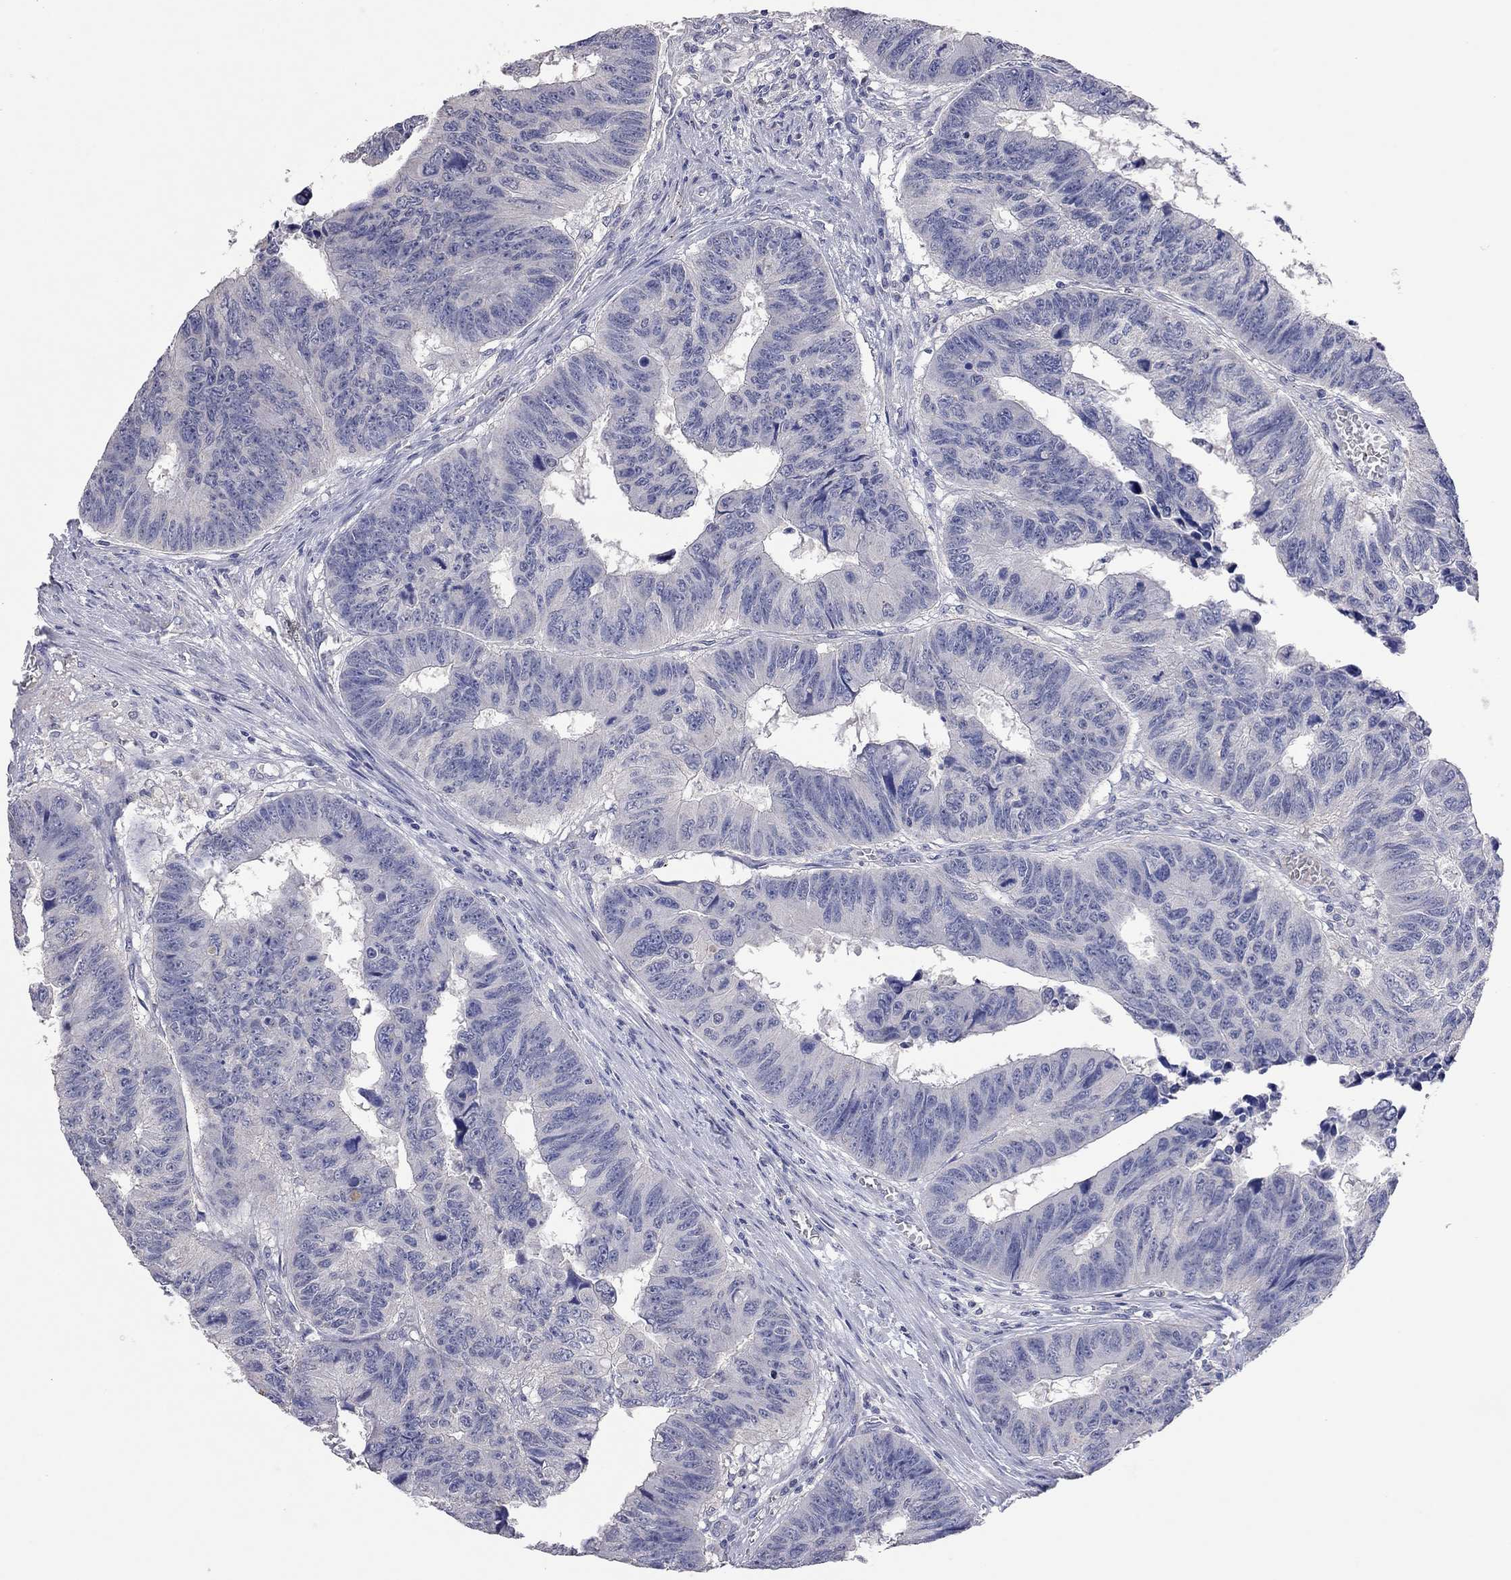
{"staining": {"intensity": "negative", "quantity": "none", "location": "none"}, "tissue": "colorectal cancer", "cell_type": "Tumor cells", "image_type": "cancer", "snomed": [{"axis": "morphology", "description": "Adenocarcinoma, NOS"}, {"axis": "topography", "description": "Rectum"}], "caption": "Micrograph shows no protein positivity in tumor cells of adenocarcinoma (colorectal) tissue. Nuclei are stained in blue.", "gene": "MMP13", "patient": {"sex": "female", "age": 85}}